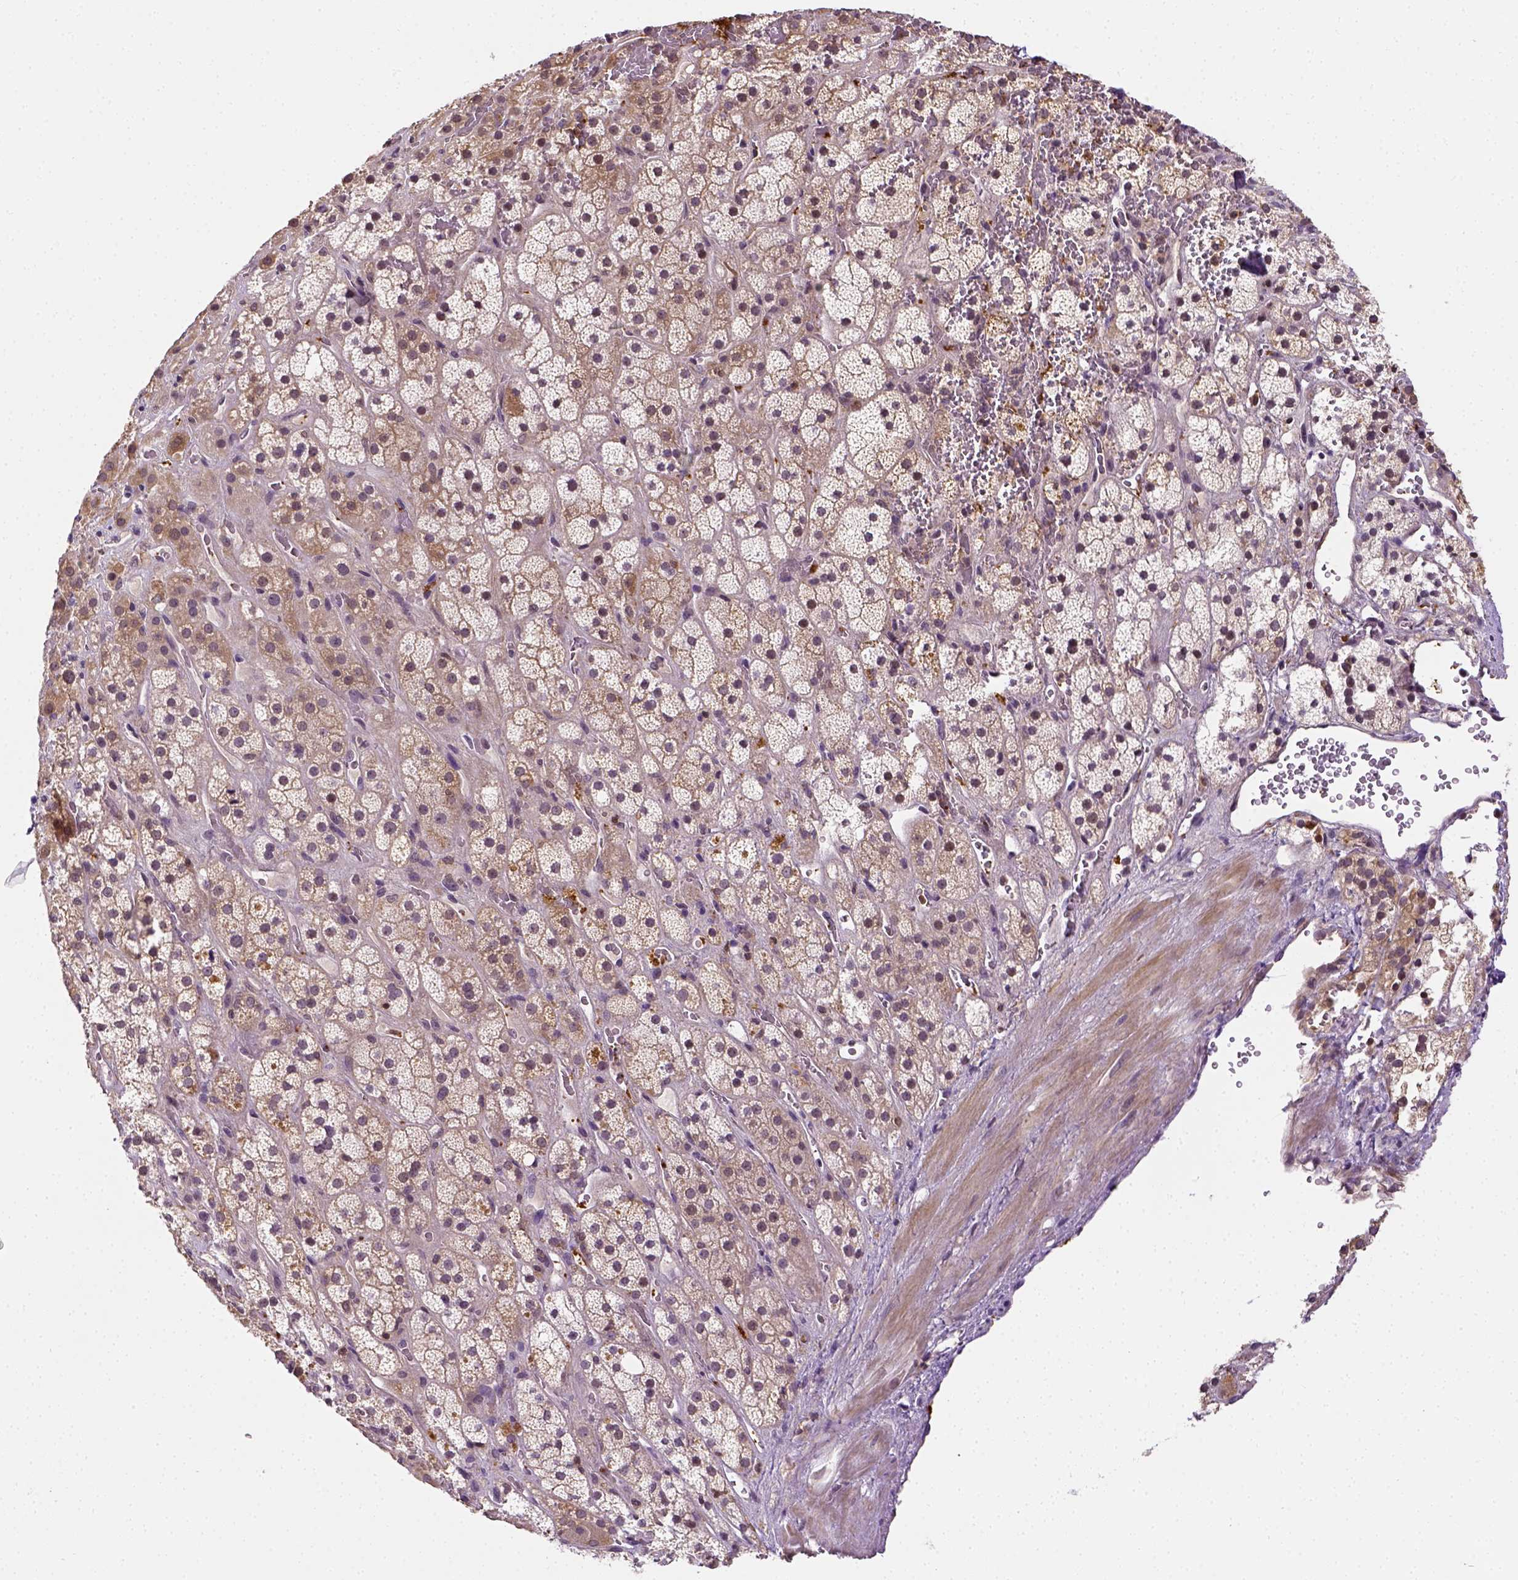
{"staining": {"intensity": "weak", "quantity": ">75%", "location": "cytoplasmic/membranous"}, "tissue": "adrenal gland", "cell_type": "Glandular cells", "image_type": "normal", "snomed": [{"axis": "morphology", "description": "Normal tissue, NOS"}, {"axis": "topography", "description": "Adrenal gland"}], "caption": "DAB (3,3'-diaminobenzidine) immunohistochemical staining of benign human adrenal gland exhibits weak cytoplasmic/membranous protein positivity in about >75% of glandular cells.", "gene": "MATK", "patient": {"sex": "male", "age": 57}}